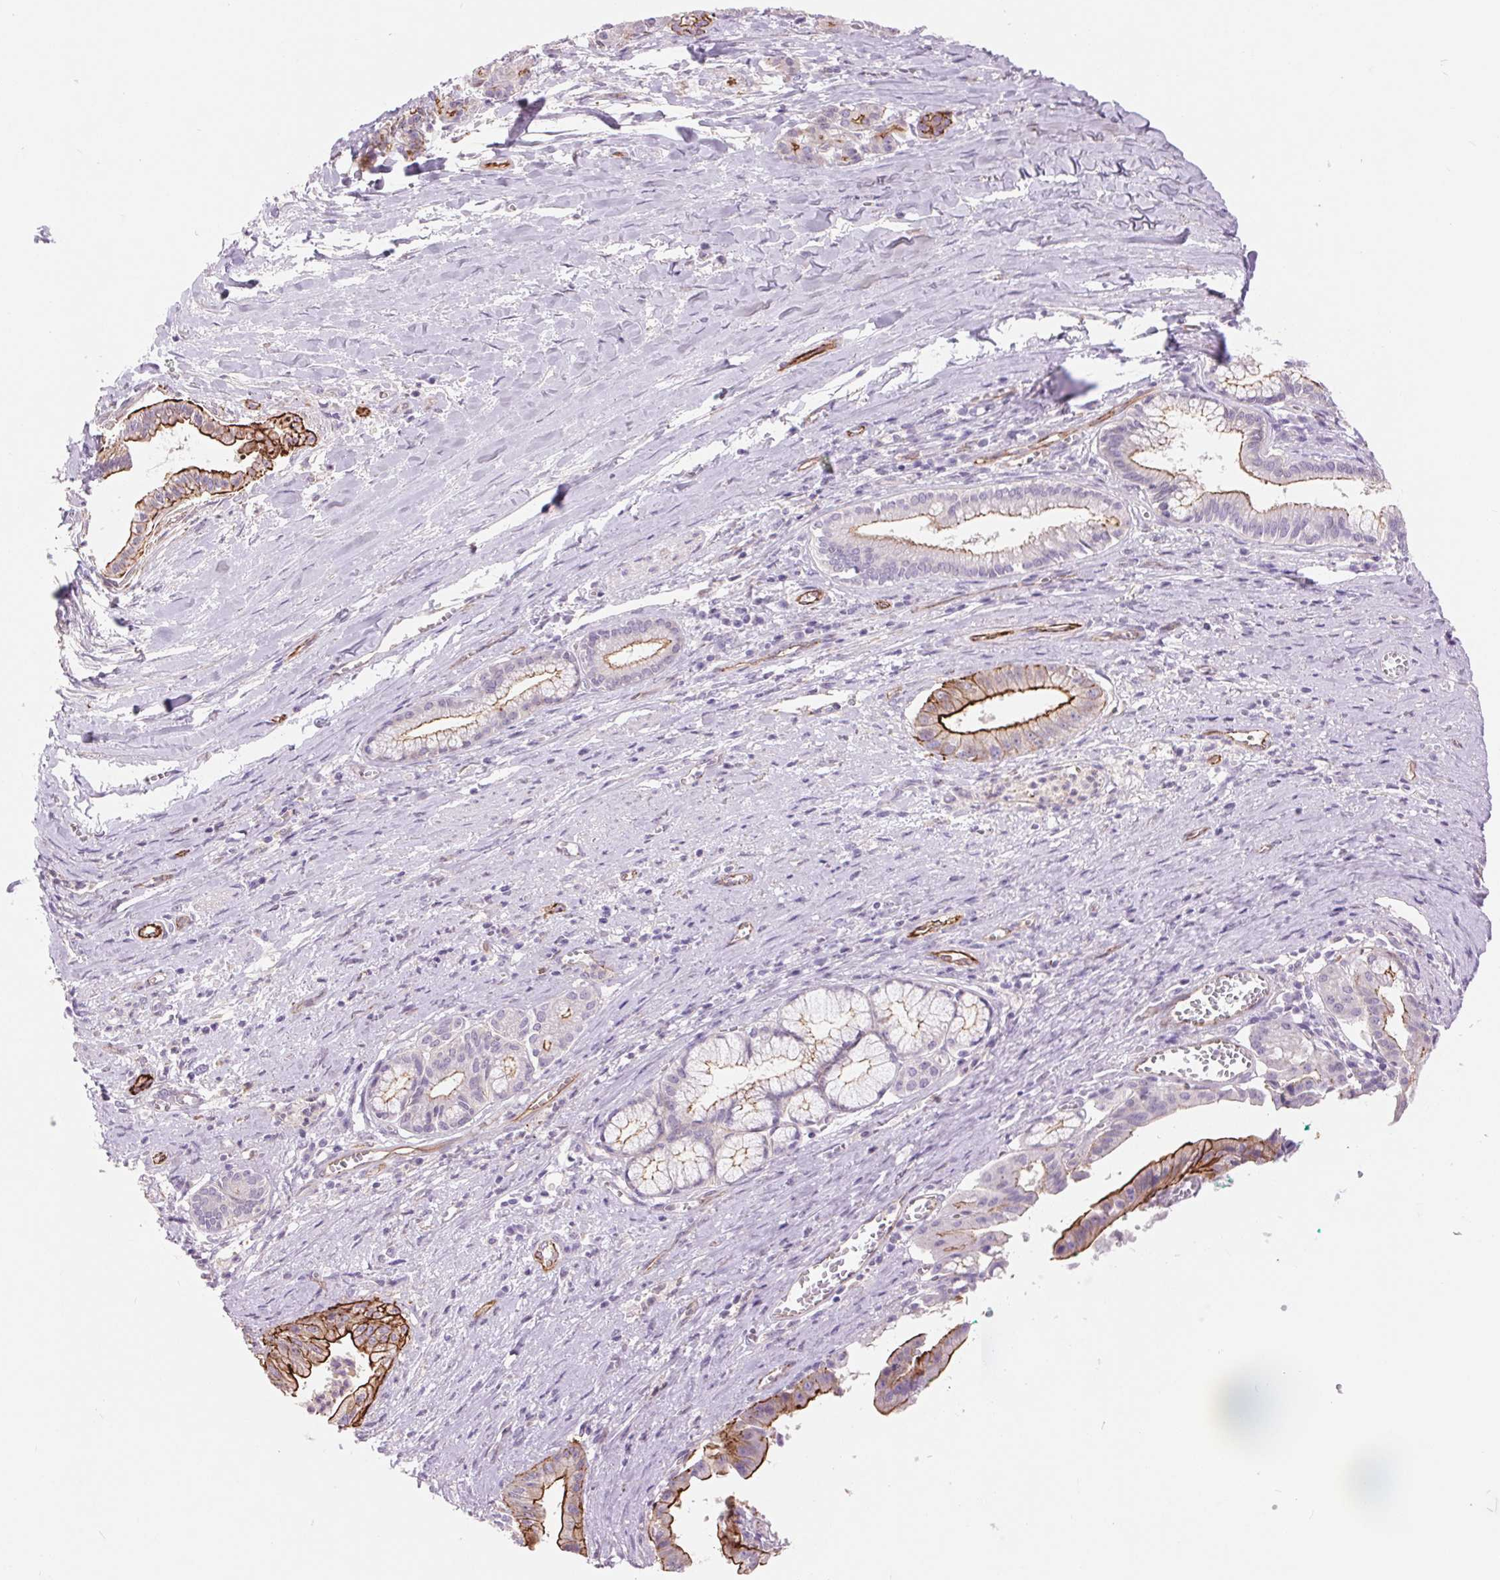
{"staining": {"intensity": "moderate", "quantity": "25%-75%", "location": "cytoplasmic/membranous"}, "tissue": "pancreatic cancer", "cell_type": "Tumor cells", "image_type": "cancer", "snomed": [{"axis": "morphology", "description": "Normal tissue, NOS"}, {"axis": "morphology", "description": "Adenocarcinoma, NOS"}, {"axis": "topography", "description": "Lymph node"}, {"axis": "topography", "description": "Pancreas"}], "caption": "The immunohistochemical stain shows moderate cytoplasmic/membranous staining in tumor cells of adenocarcinoma (pancreatic) tissue.", "gene": "DIXDC1", "patient": {"sex": "female", "age": 58}}